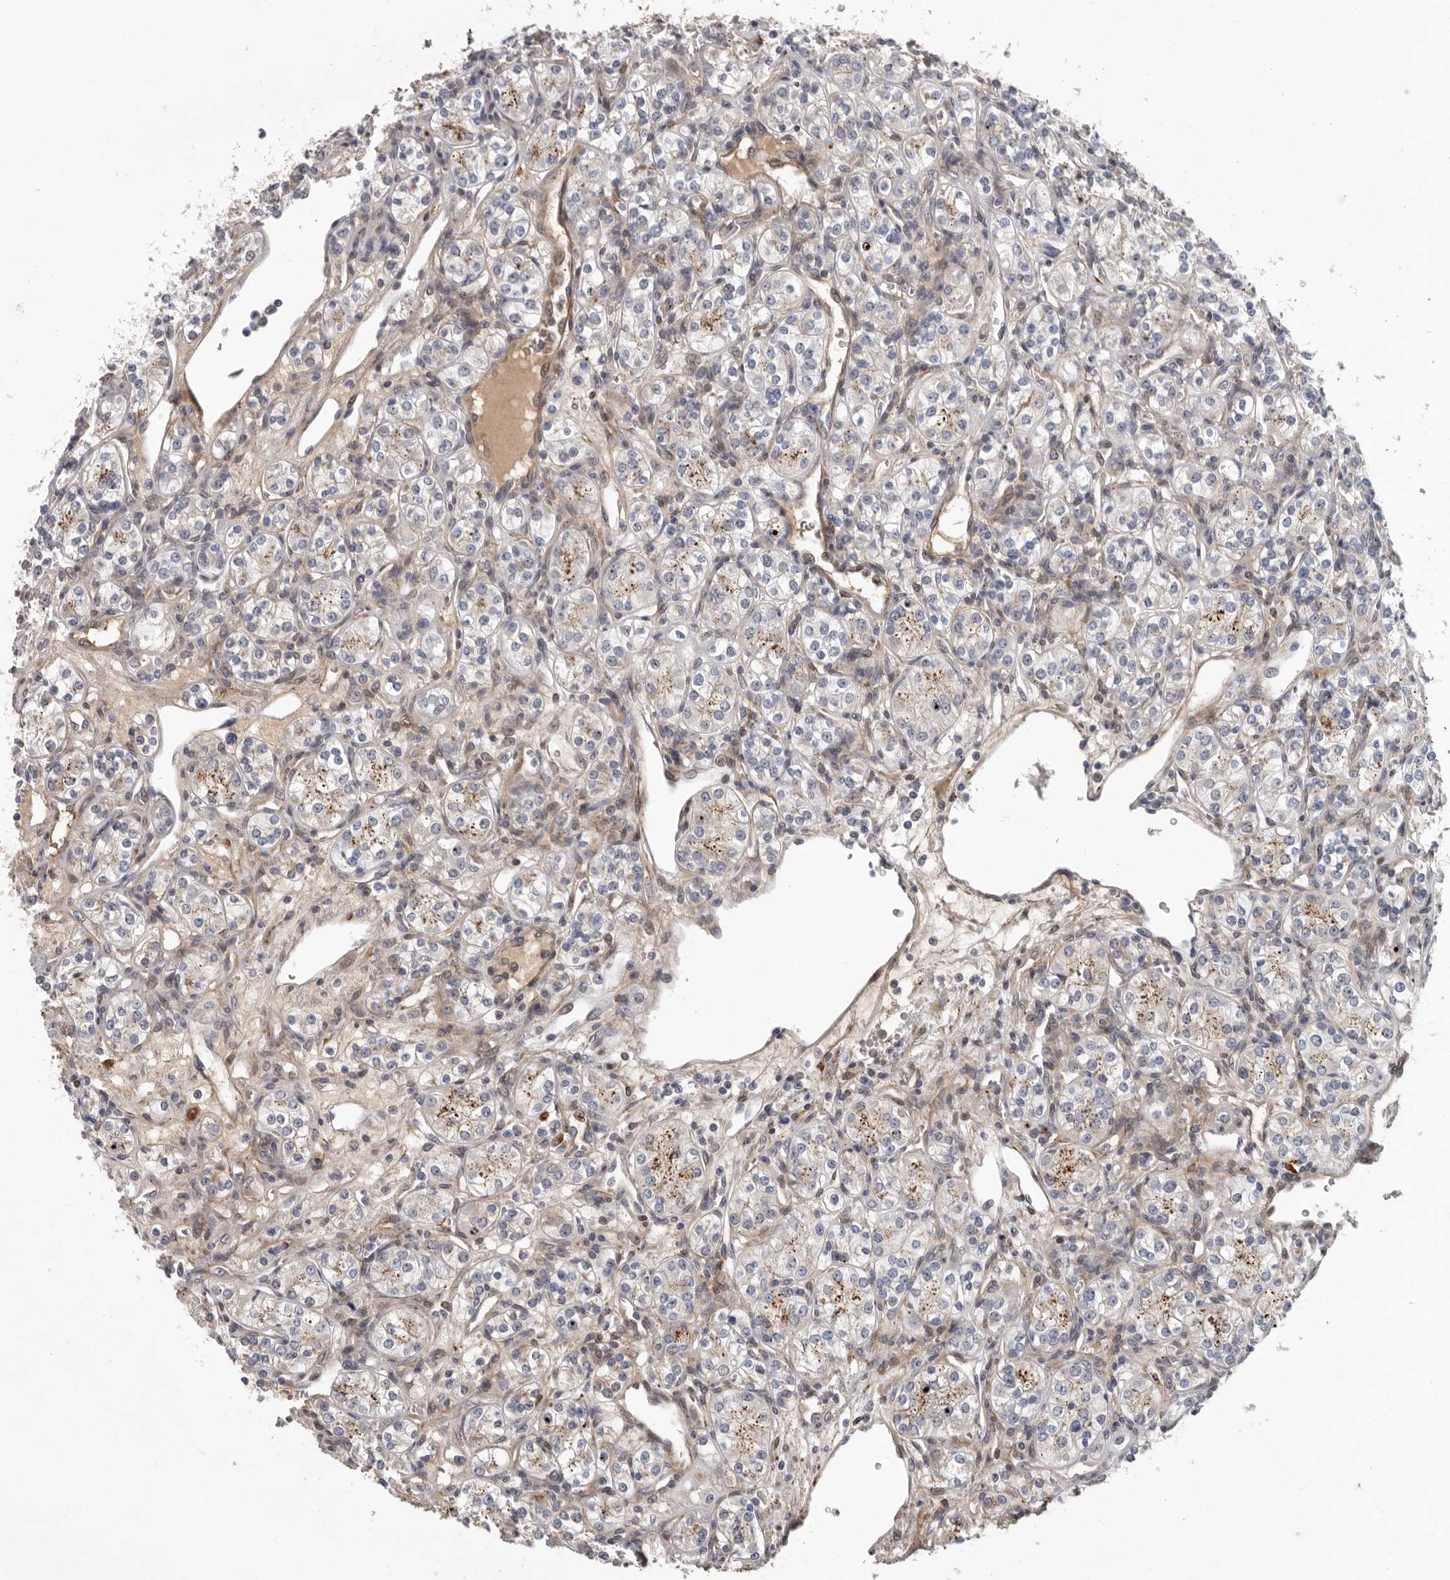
{"staining": {"intensity": "moderate", "quantity": "25%-75%", "location": "cytoplasmic/membranous"}, "tissue": "renal cancer", "cell_type": "Tumor cells", "image_type": "cancer", "snomed": [{"axis": "morphology", "description": "Adenocarcinoma, NOS"}, {"axis": "topography", "description": "Kidney"}], "caption": "Approximately 25%-75% of tumor cells in human renal cancer demonstrate moderate cytoplasmic/membranous protein positivity as visualized by brown immunohistochemical staining.", "gene": "ATXN3L", "patient": {"sex": "male", "age": 77}}